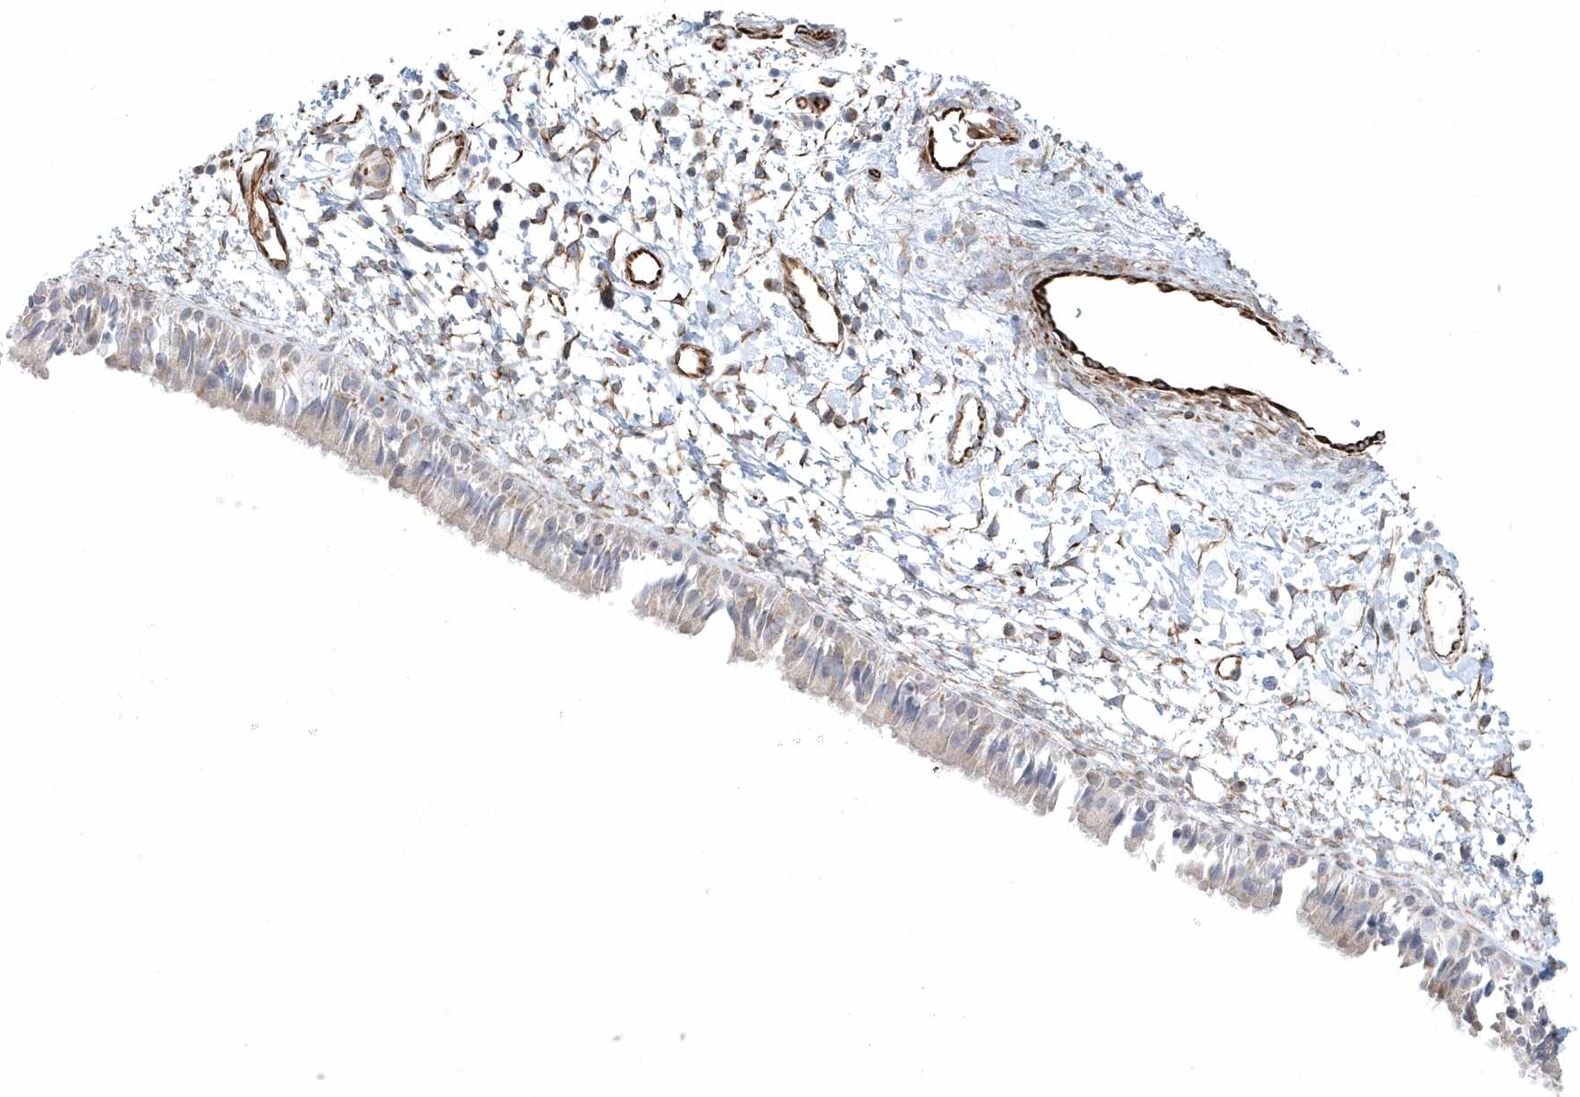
{"staining": {"intensity": "weak", "quantity": "<25%", "location": "cytoplasmic/membranous"}, "tissue": "nasopharynx", "cell_type": "Respiratory epithelial cells", "image_type": "normal", "snomed": [{"axis": "morphology", "description": "Normal tissue, NOS"}, {"axis": "topography", "description": "Nasopharynx"}], "caption": "Respiratory epithelial cells show no significant positivity in benign nasopharynx.", "gene": "GPR152", "patient": {"sex": "male", "age": 22}}